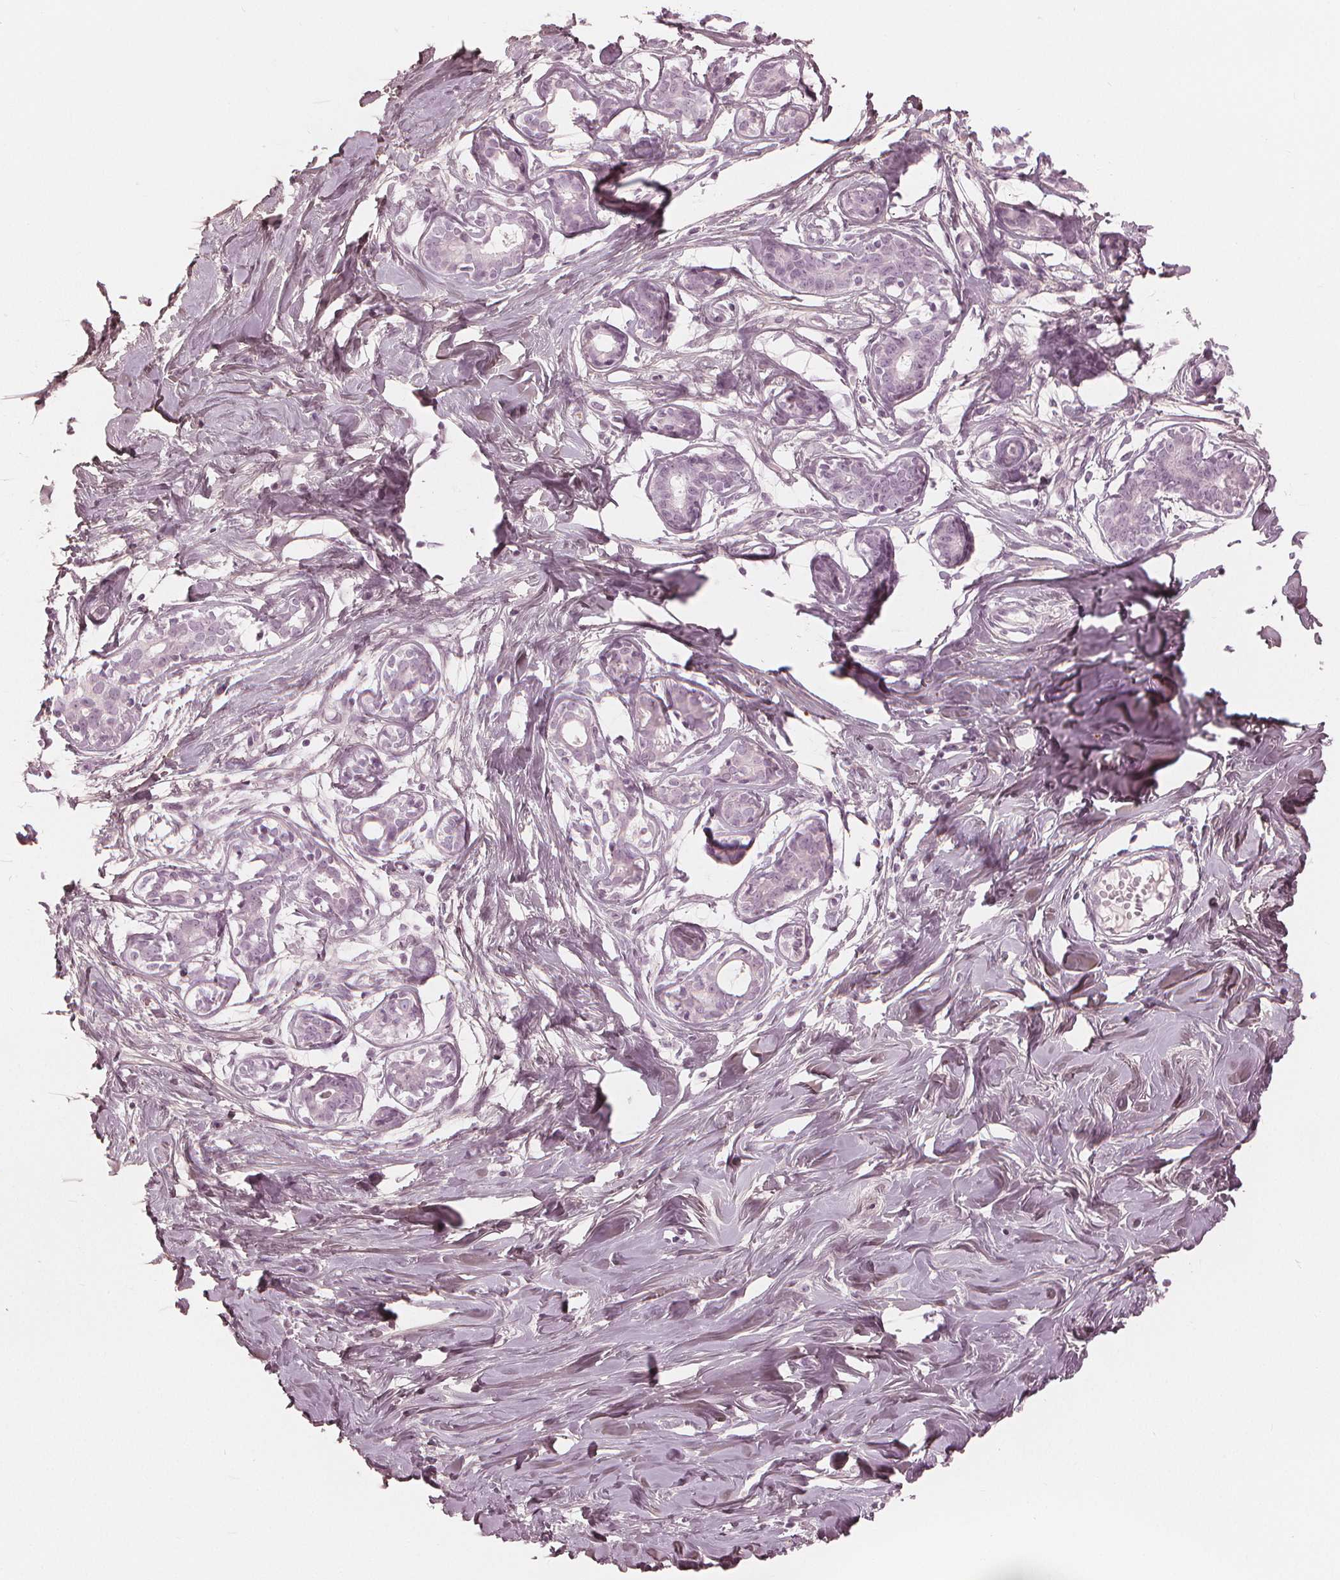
{"staining": {"intensity": "weak", "quantity": ">75%", "location": "cytoplasmic/membranous"}, "tissue": "breast", "cell_type": "Adipocytes", "image_type": "normal", "snomed": [{"axis": "morphology", "description": "Normal tissue, NOS"}, {"axis": "topography", "description": "Breast"}], "caption": "Brown immunohistochemical staining in normal human breast demonstrates weak cytoplasmic/membranous expression in about >75% of adipocytes.", "gene": "PAEP", "patient": {"sex": "female", "age": 27}}